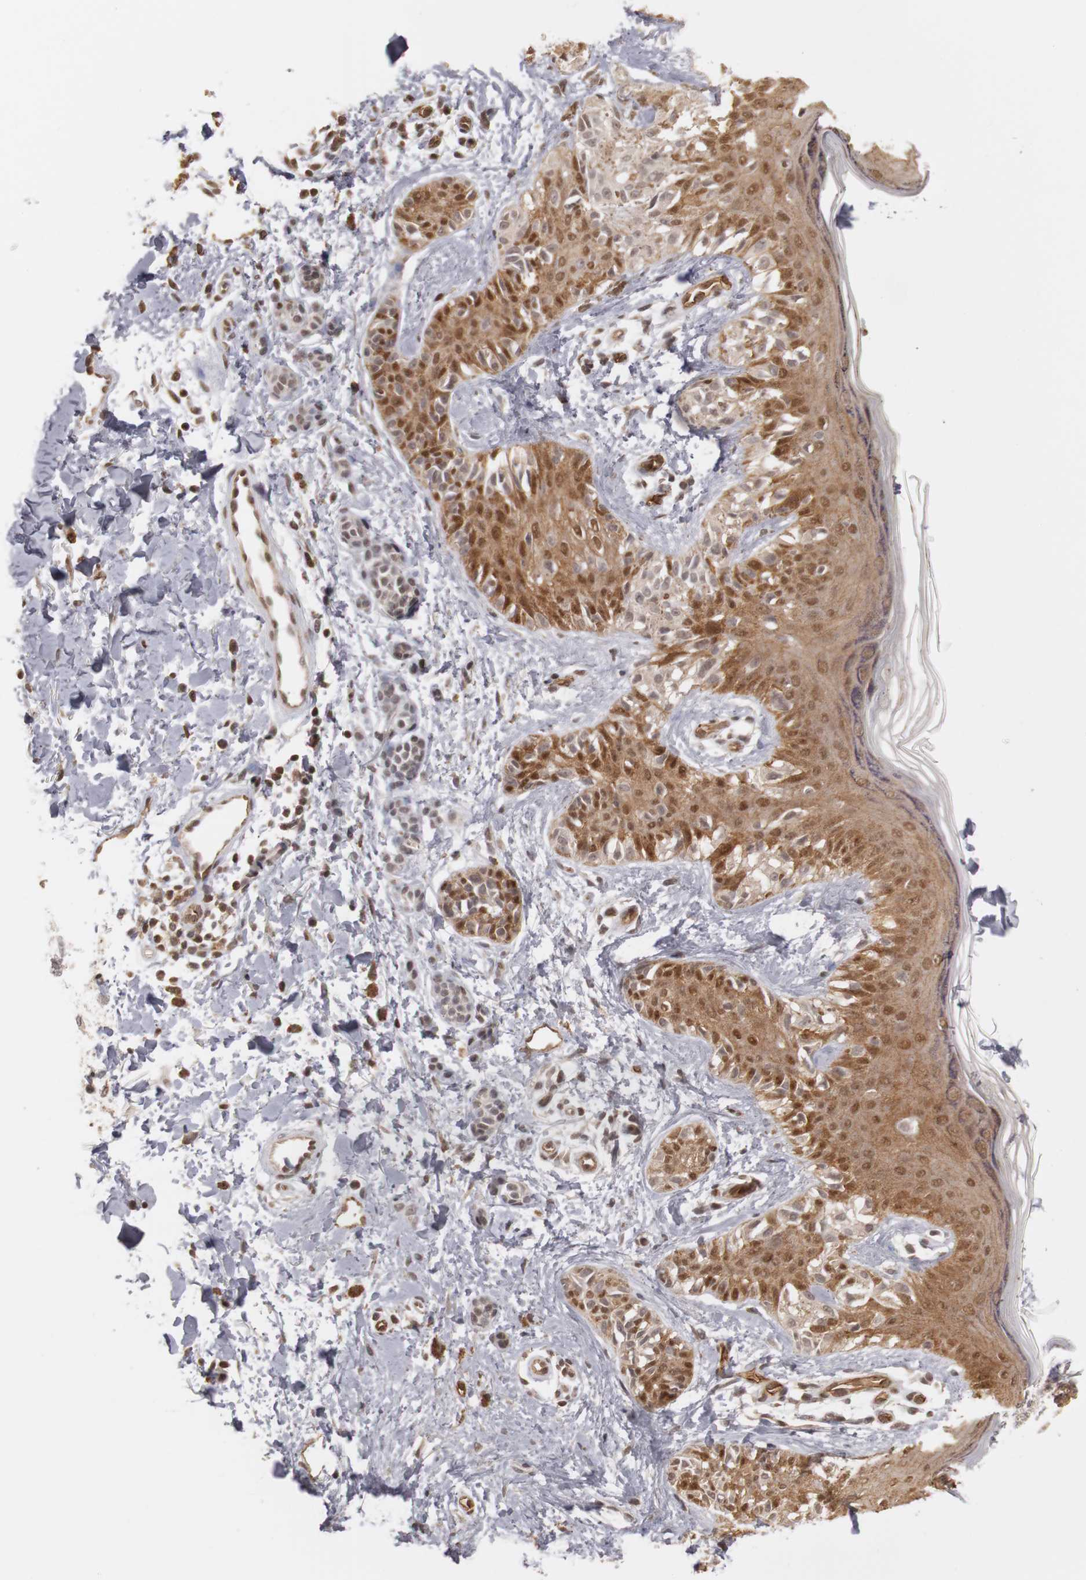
{"staining": {"intensity": "moderate", "quantity": ">75%", "location": "cytoplasmic/membranous,nuclear"}, "tissue": "melanoma", "cell_type": "Tumor cells", "image_type": "cancer", "snomed": [{"axis": "morphology", "description": "Normal tissue, NOS"}, {"axis": "morphology", "description": "Malignant melanoma, NOS"}, {"axis": "topography", "description": "Skin"}], "caption": "Tumor cells reveal medium levels of moderate cytoplasmic/membranous and nuclear staining in approximately >75% of cells in malignant melanoma.", "gene": "PLEKHA1", "patient": {"sex": "male", "age": 83}}